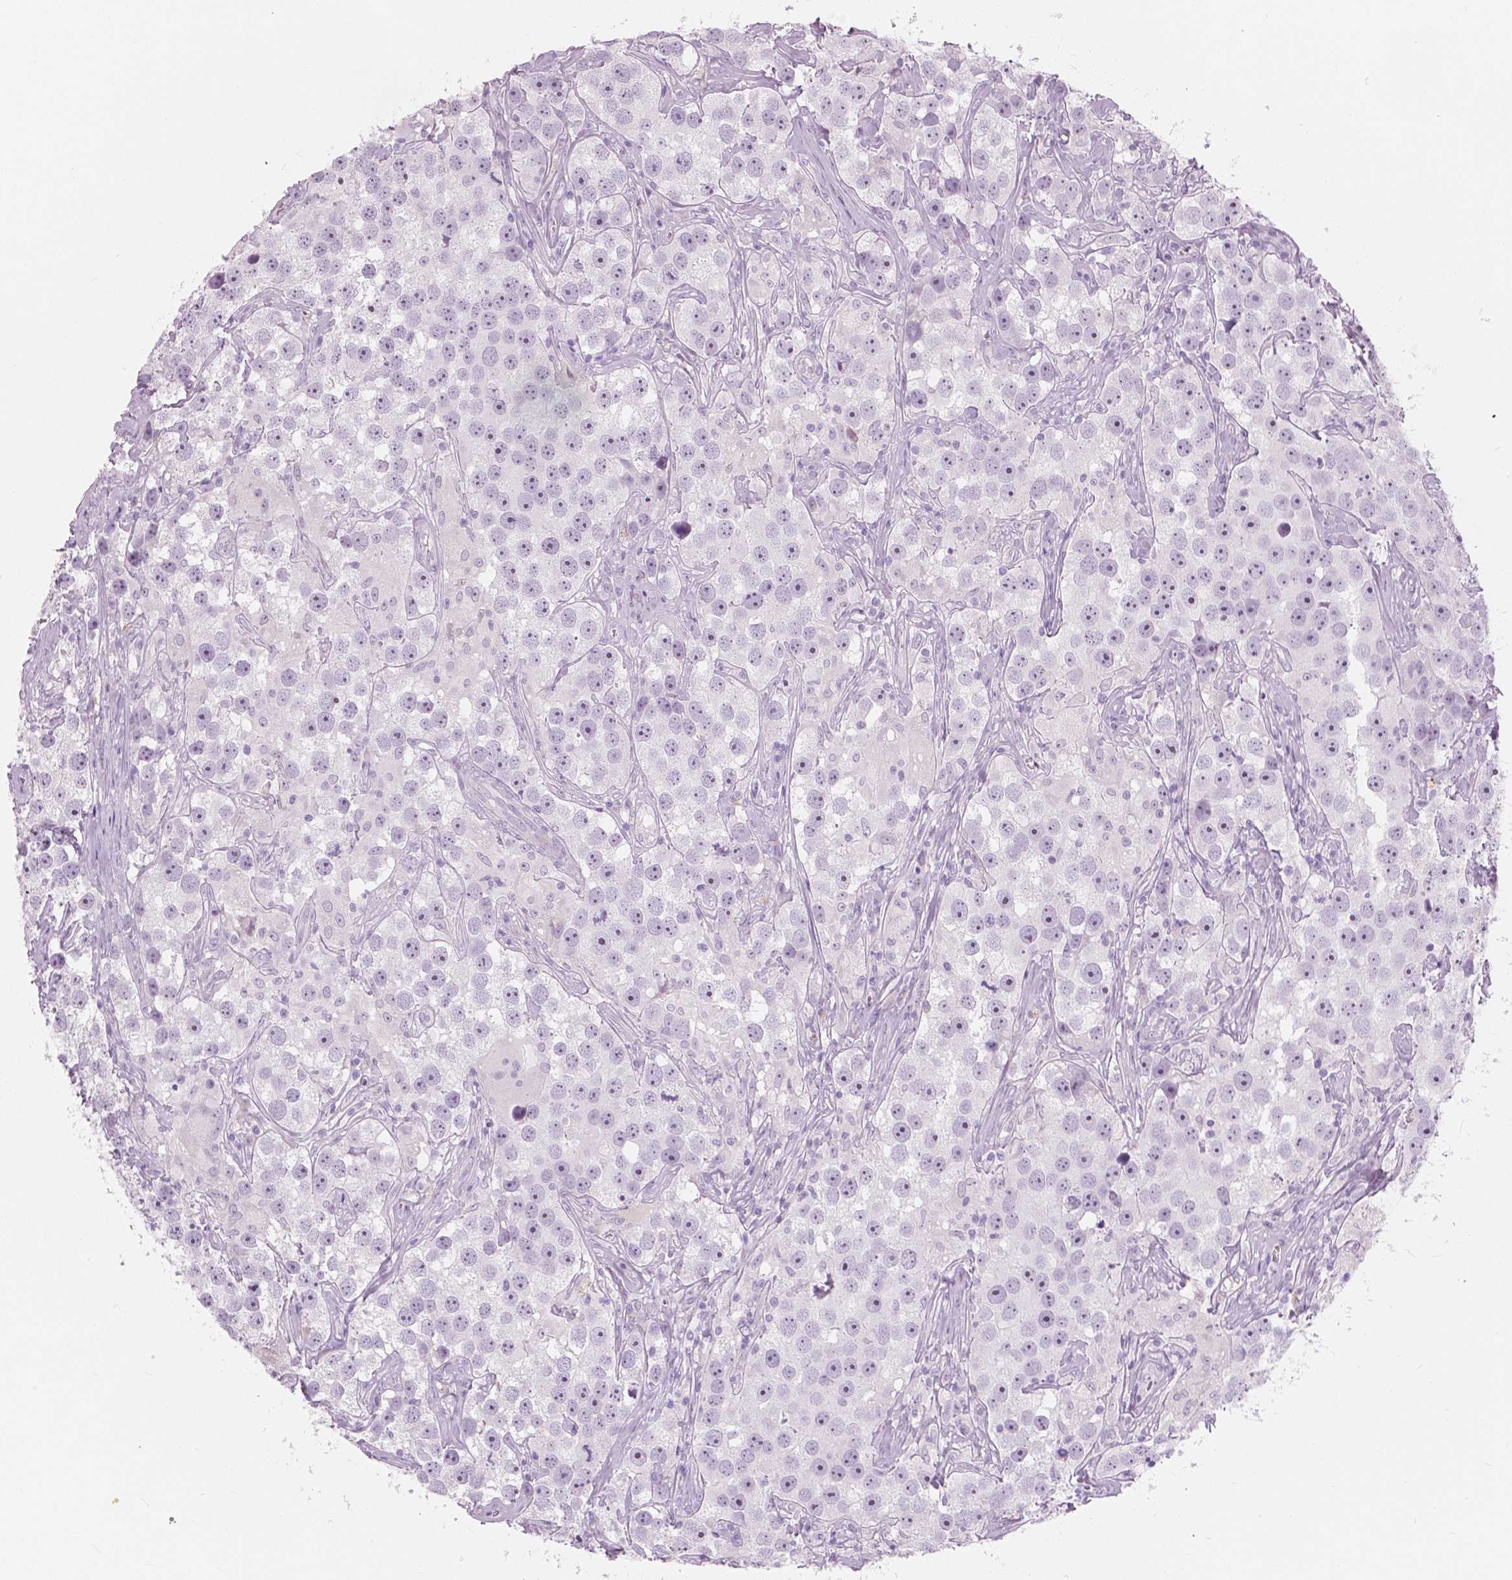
{"staining": {"intensity": "moderate", "quantity": "25%-75%", "location": "nuclear"}, "tissue": "testis cancer", "cell_type": "Tumor cells", "image_type": "cancer", "snomed": [{"axis": "morphology", "description": "Seminoma, NOS"}, {"axis": "topography", "description": "Testis"}], "caption": "Human testis cancer stained for a protein (brown) exhibits moderate nuclear positive staining in about 25%-75% of tumor cells.", "gene": "A4GNT", "patient": {"sex": "male", "age": 49}}